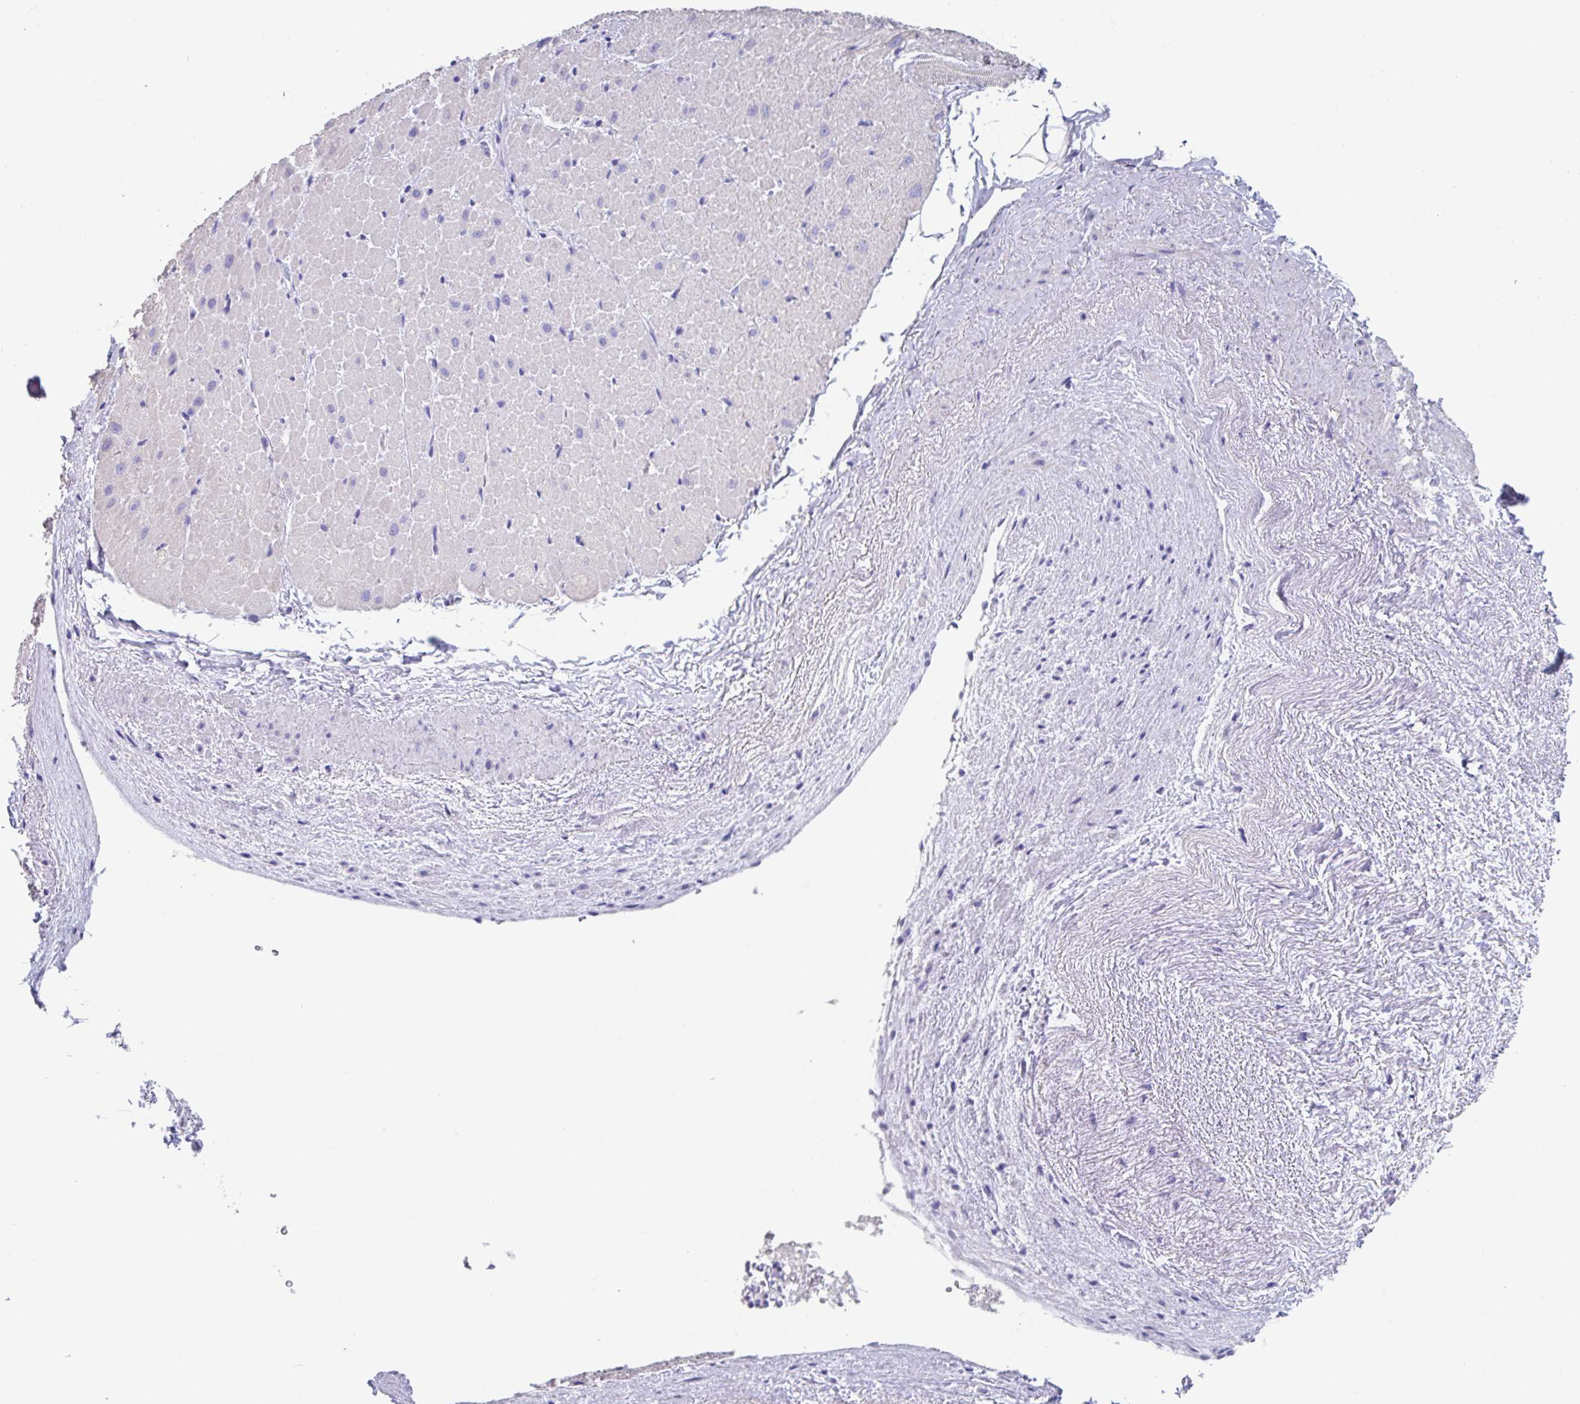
{"staining": {"intensity": "weak", "quantity": "25%-75%", "location": "cytoplasmic/membranous"}, "tissue": "heart muscle", "cell_type": "Cardiomyocytes", "image_type": "normal", "snomed": [{"axis": "morphology", "description": "Normal tissue, NOS"}, {"axis": "topography", "description": "Heart"}], "caption": "Unremarkable heart muscle exhibits weak cytoplasmic/membranous expression in about 25%-75% of cardiomyocytes The protein of interest is shown in brown color, while the nuclei are stained blue..", "gene": "SLC44A4", "patient": {"sex": "male", "age": 62}}